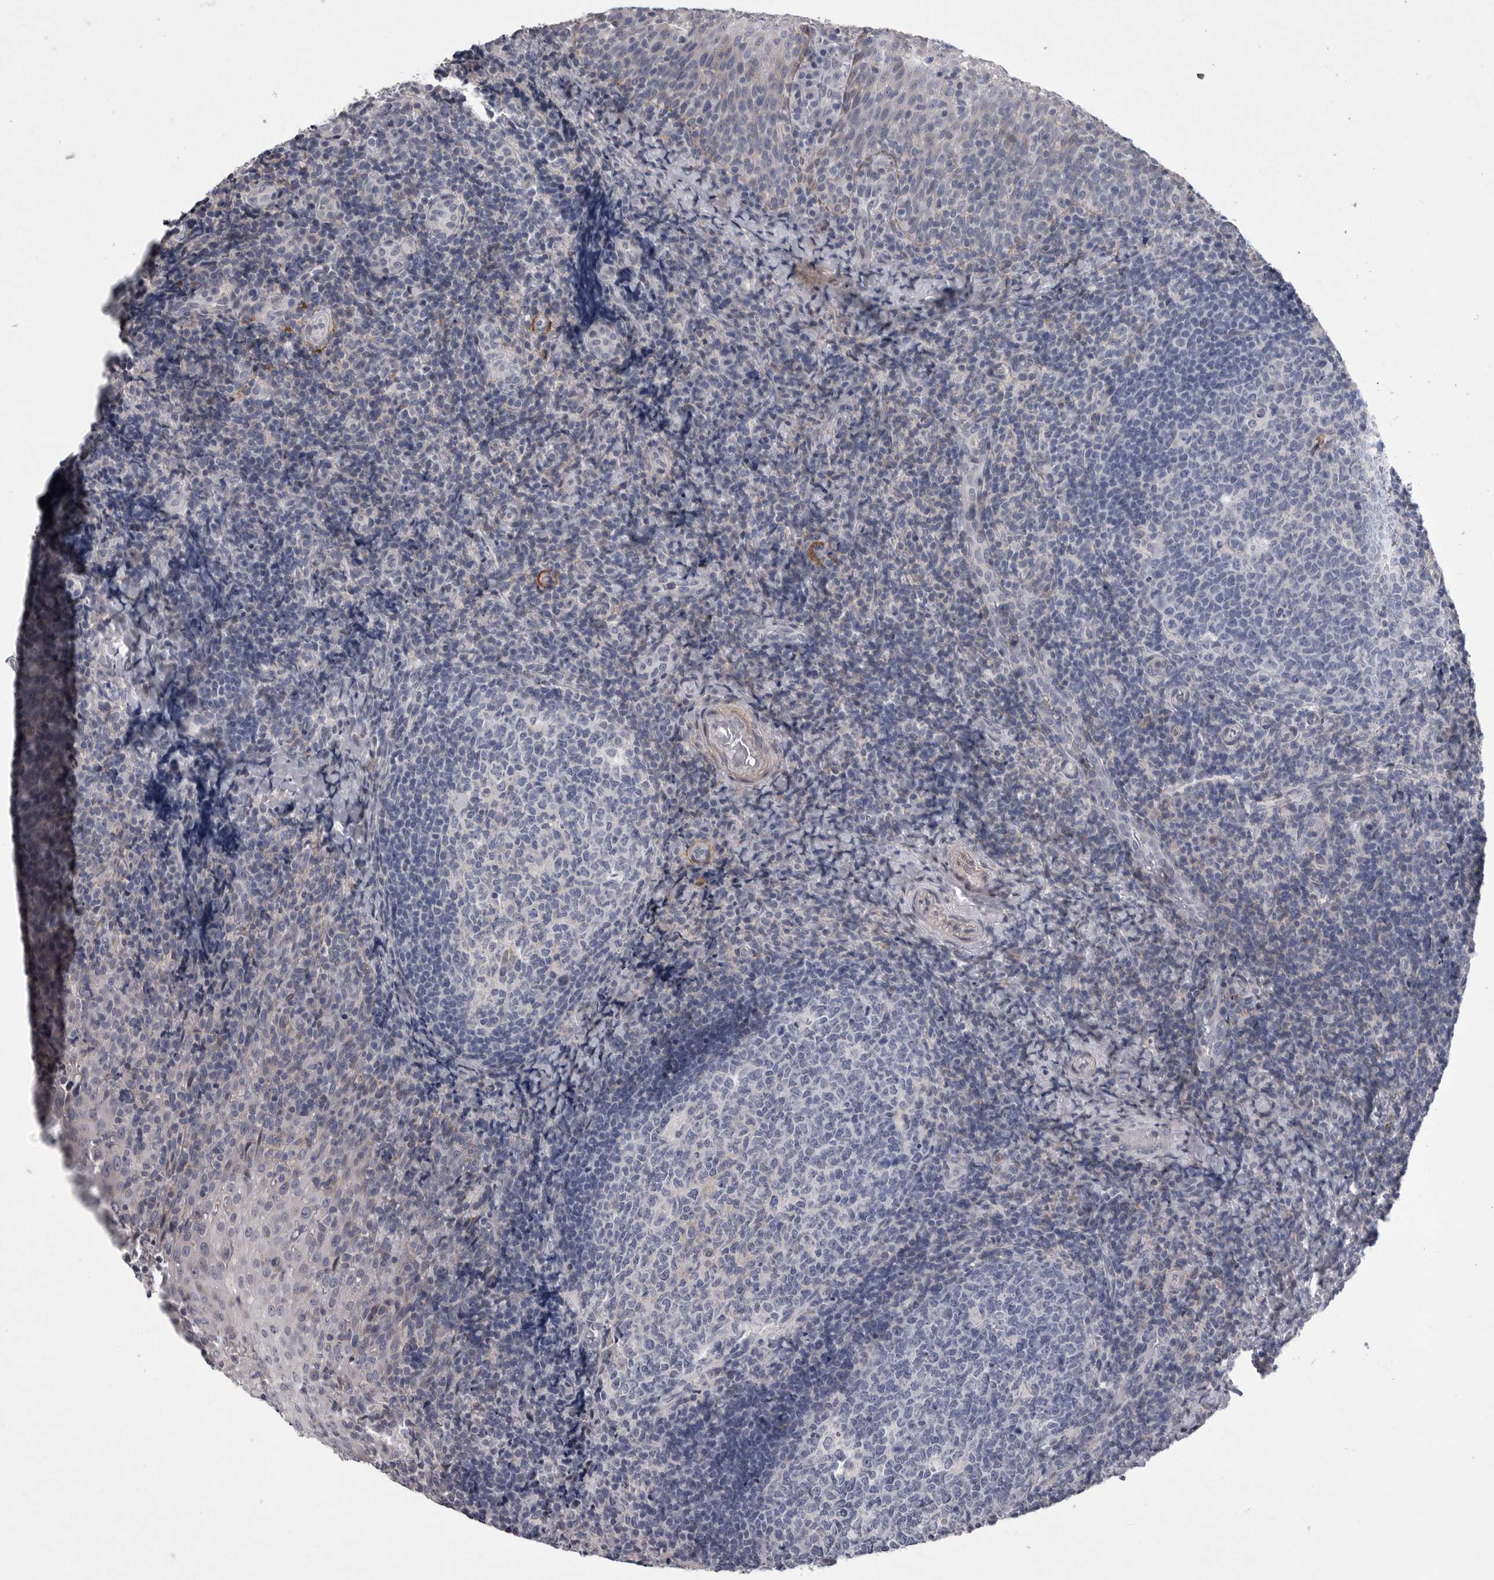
{"staining": {"intensity": "negative", "quantity": "none", "location": "none"}, "tissue": "tonsil", "cell_type": "Germinal center cells", "image_type": "normal", "snomed": [{"axis": "morphology", "description": "Normal tissue, NOS"}, {"axis": "topography", "description": "Tonsil"}], "caption": "Histopathology image shows no protein expression in germinal center cells of benign tonsil.", "gene": "CRP", "patient": {"sex": "female", "age": 19}}